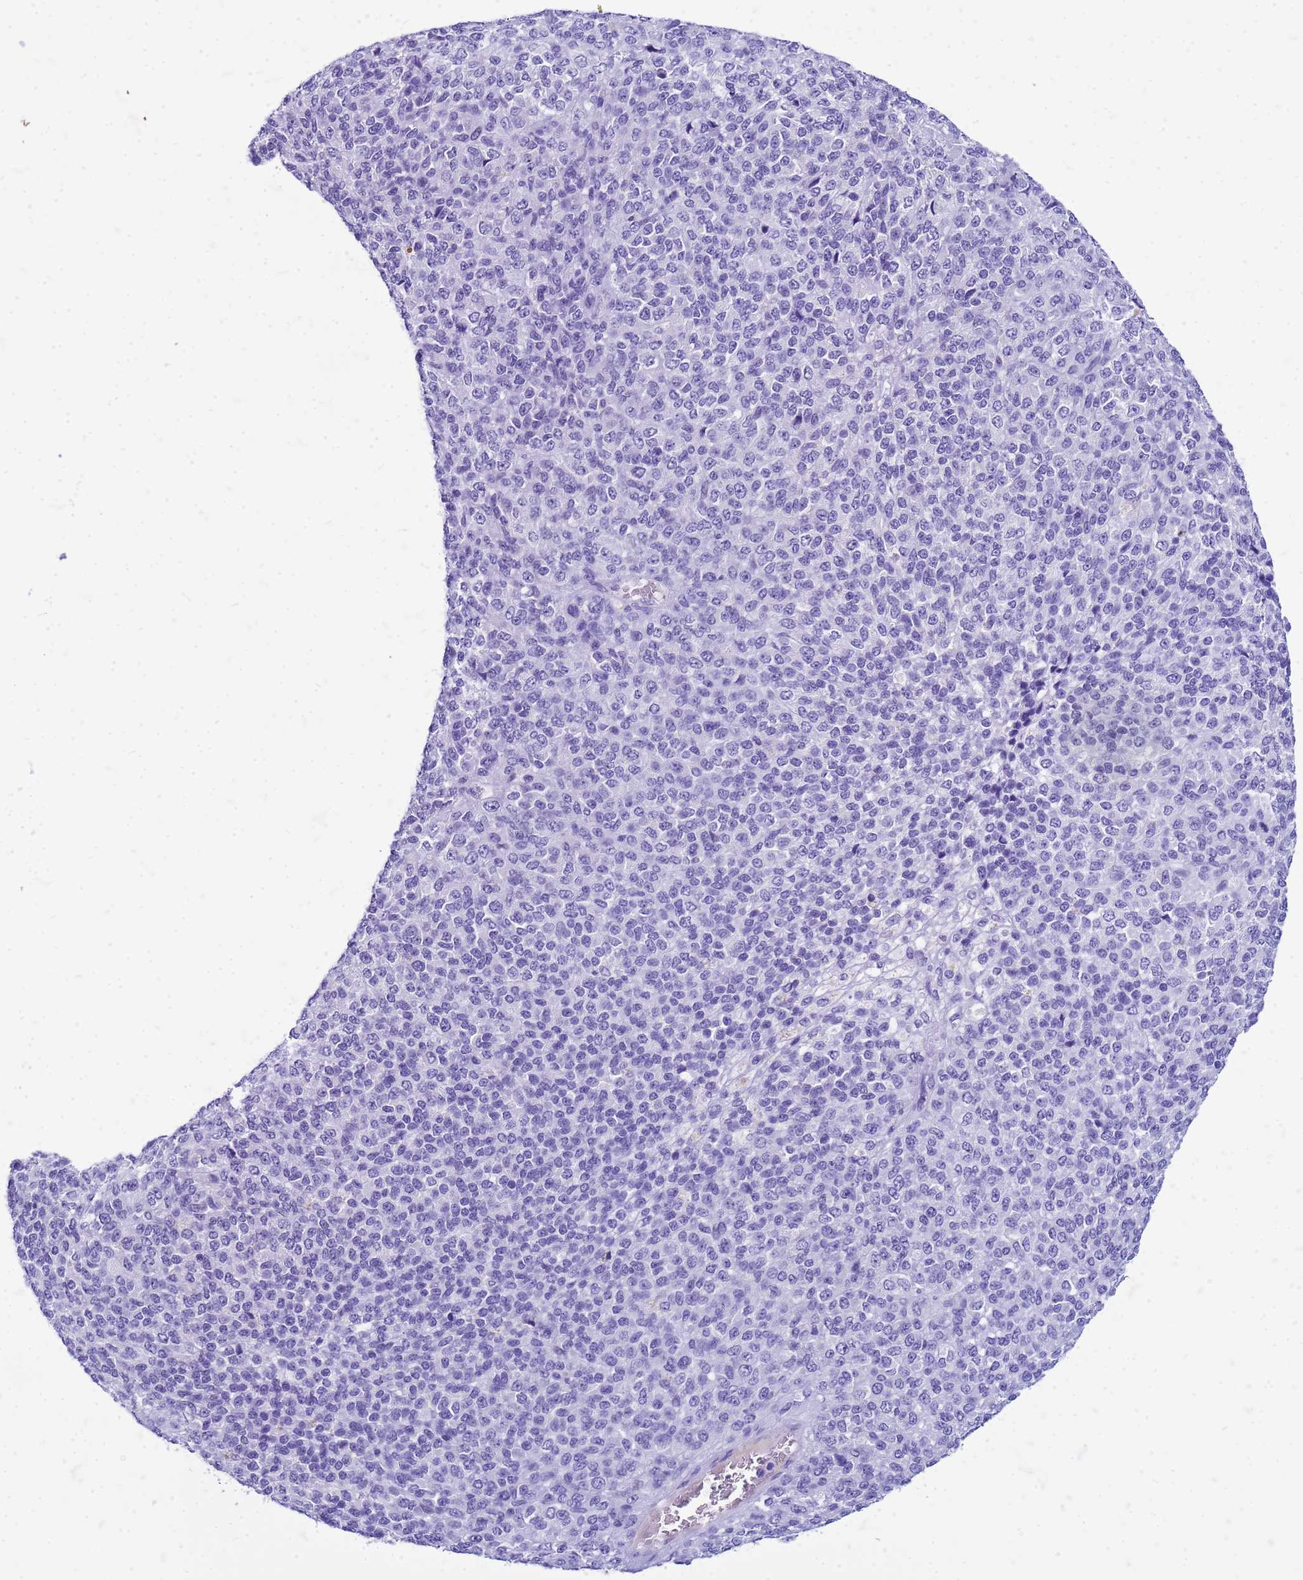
{"staining": {"intensity": "negative", "quantity": "none", "location": "none"}, "tissue": "melanoma", "cell_type": "Tumor cells", "image_type": "cancer", "snomed": [{"axis": "morphology", "description": "Malignant melanoma, Metastatic site"}, {"axis": "topography", "description": "Brain"}], "caption": "The photomicrograph exhibits no staining of tumor cells in malignant melanoma (metastatic site).", "gene": "CFAP100", "patient": {"sex": "female", "age": 56}}